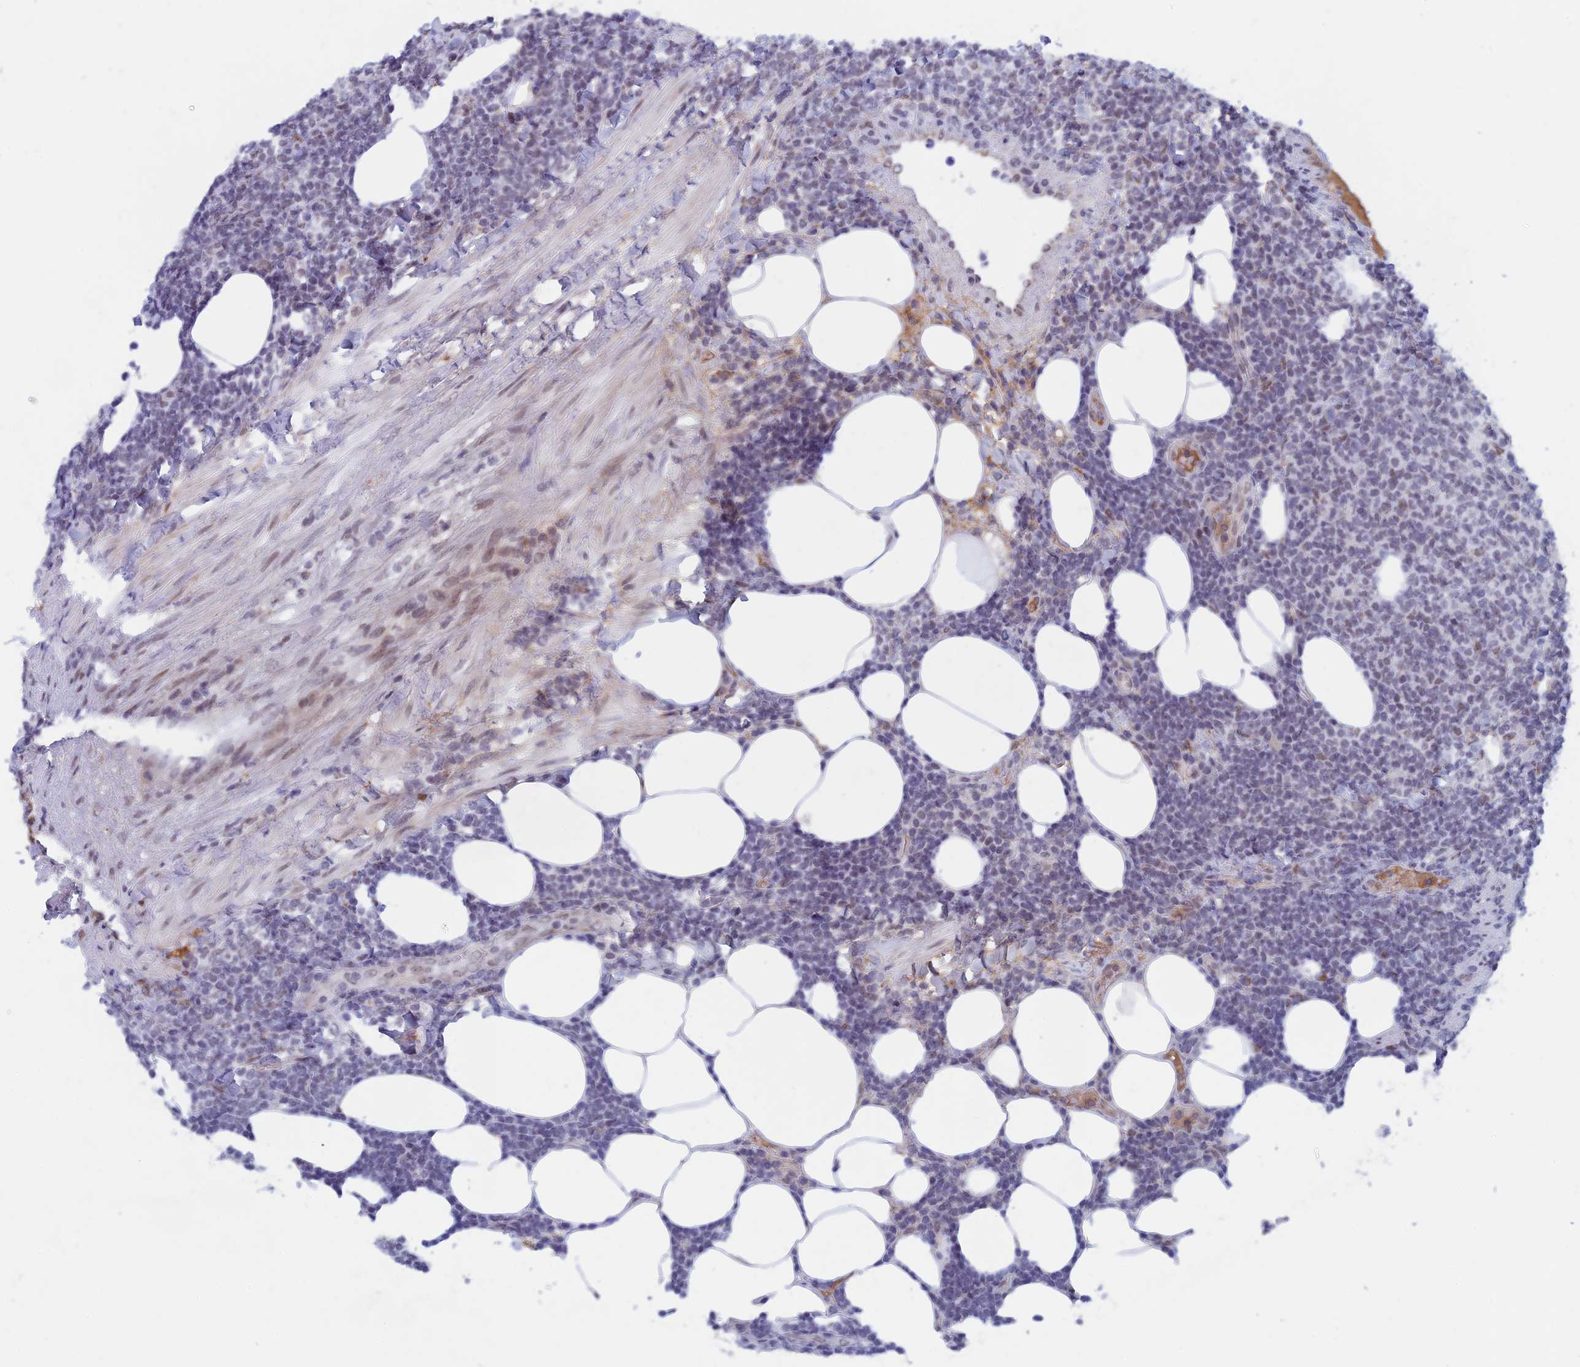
{"staining": {"intensity": "negative", "quantity": "none", "location": "none"}, "tissue": "lymphoma", "cell_type": "Tumor cells", "image_type": "cancer", "snomed": [{"axis": "morphology", "description": "Malignant lymphoma, non-Hodgkin's type, Low grade"}, {"axis": "topography", "description": "Lymph node"}], "caption": "The histopathology image demonstrates no staining of tumor cells in low-grade malignant lymphoma, non-Hodgkin's type.", "gene": "ASH2L", "patient": {"sex": "male", "age": 66}}